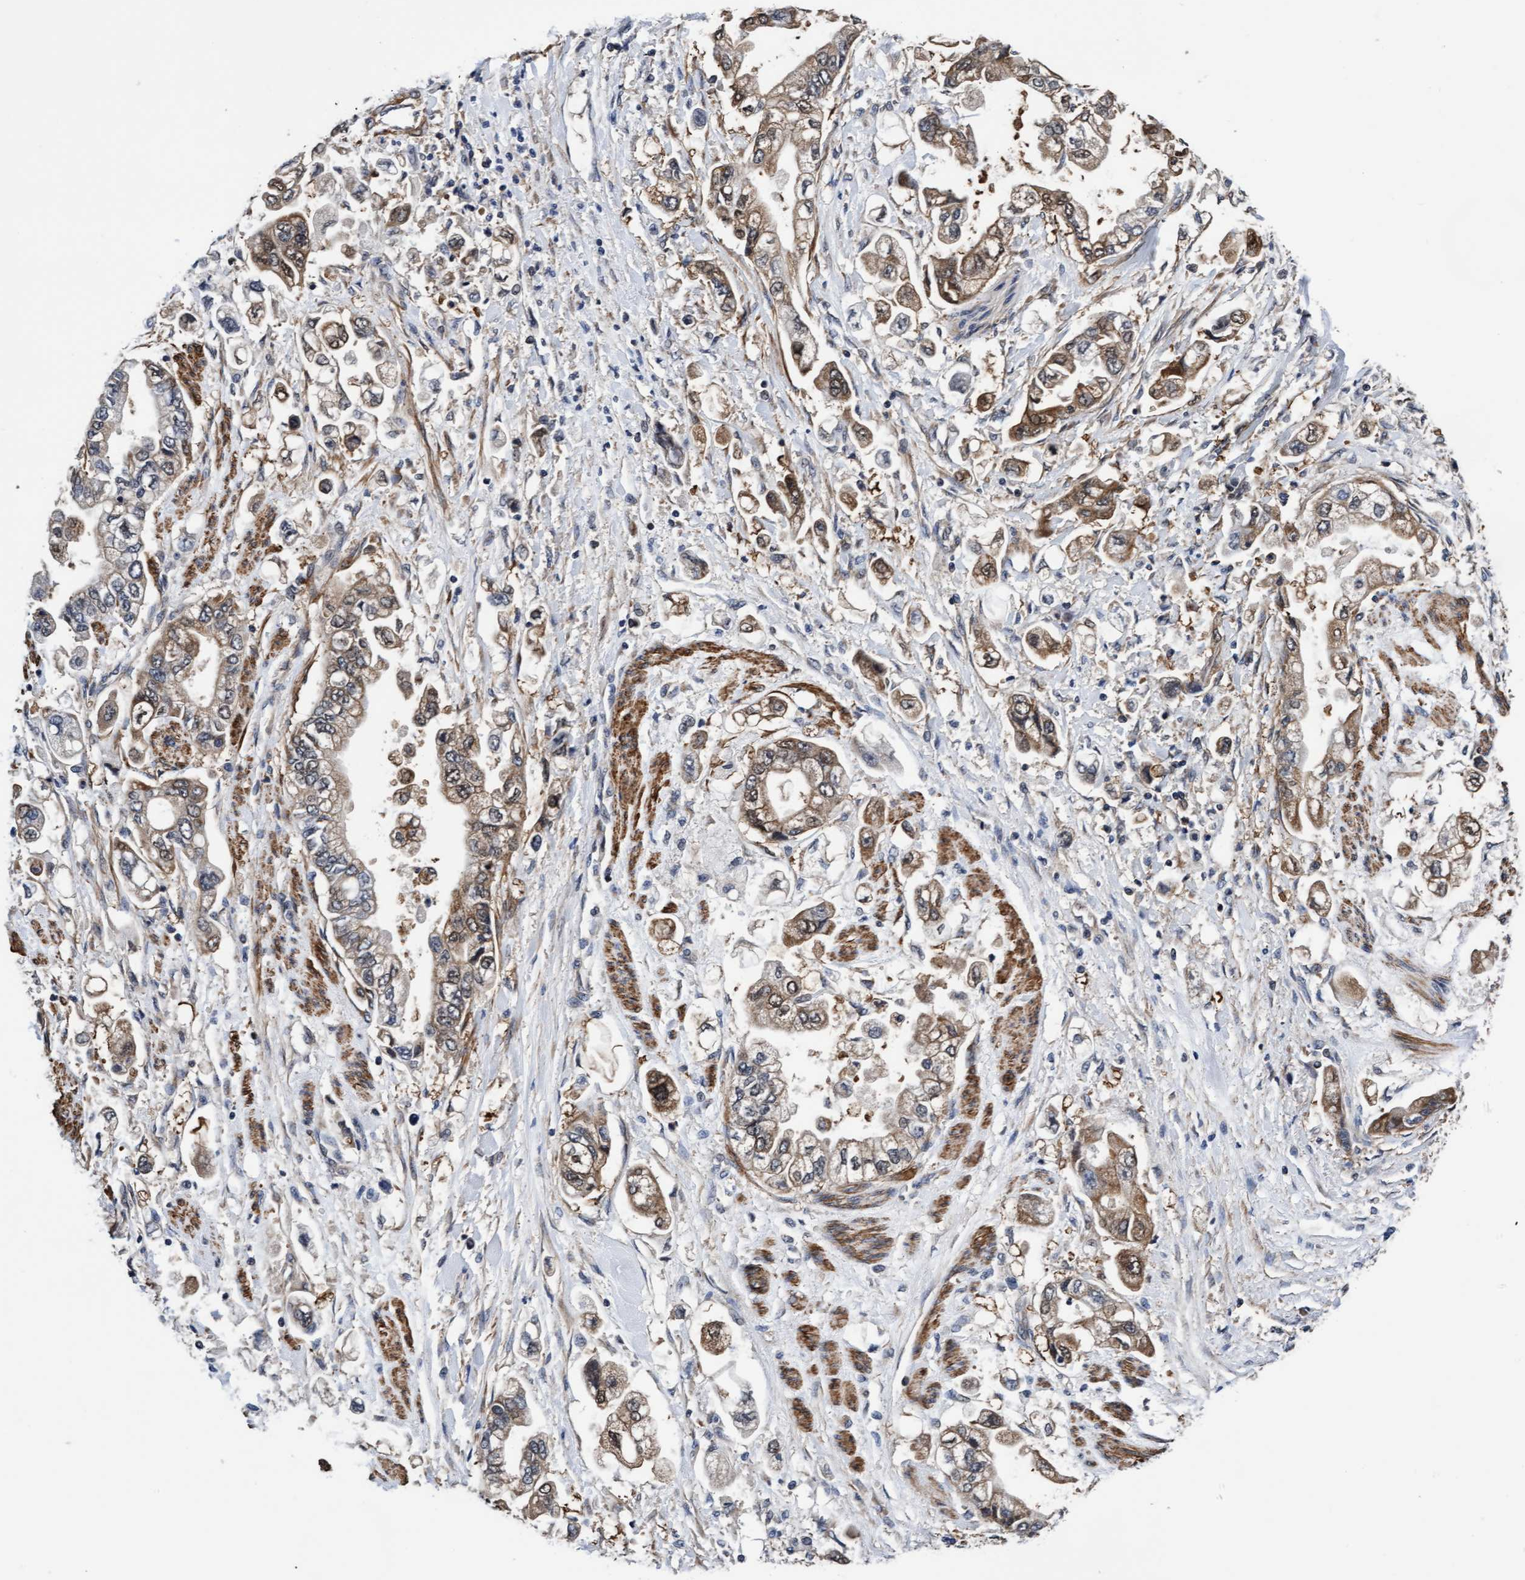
{"staining": {"intensity": "moderate", "quantity": ">75%", "location": "cytoplasmic/membranous"}, "tissue": "stomach cancer", "cell_type": "Tumor cells", "image_type": "cancer", "snomed": [{"axis": "morphology", "description": "Normal tissue, NOS"}, {"axis": "morphology", "description": "Adenocarcinoma, NOS"}, {"axis": "topography", "description": "Stomach"}], "caption": "IHC image of neoplastic tissue: stomach adenocarcinoma stained using IHC demonstrates medium levels of moderate protein expression localized specifically in the cytoplasmic/membranous of tumor cells, appearing as a cytoplasmic/membranous brown color.", "gene": "EFCAB13", "patient": {"sex": "male", "age": 62}}